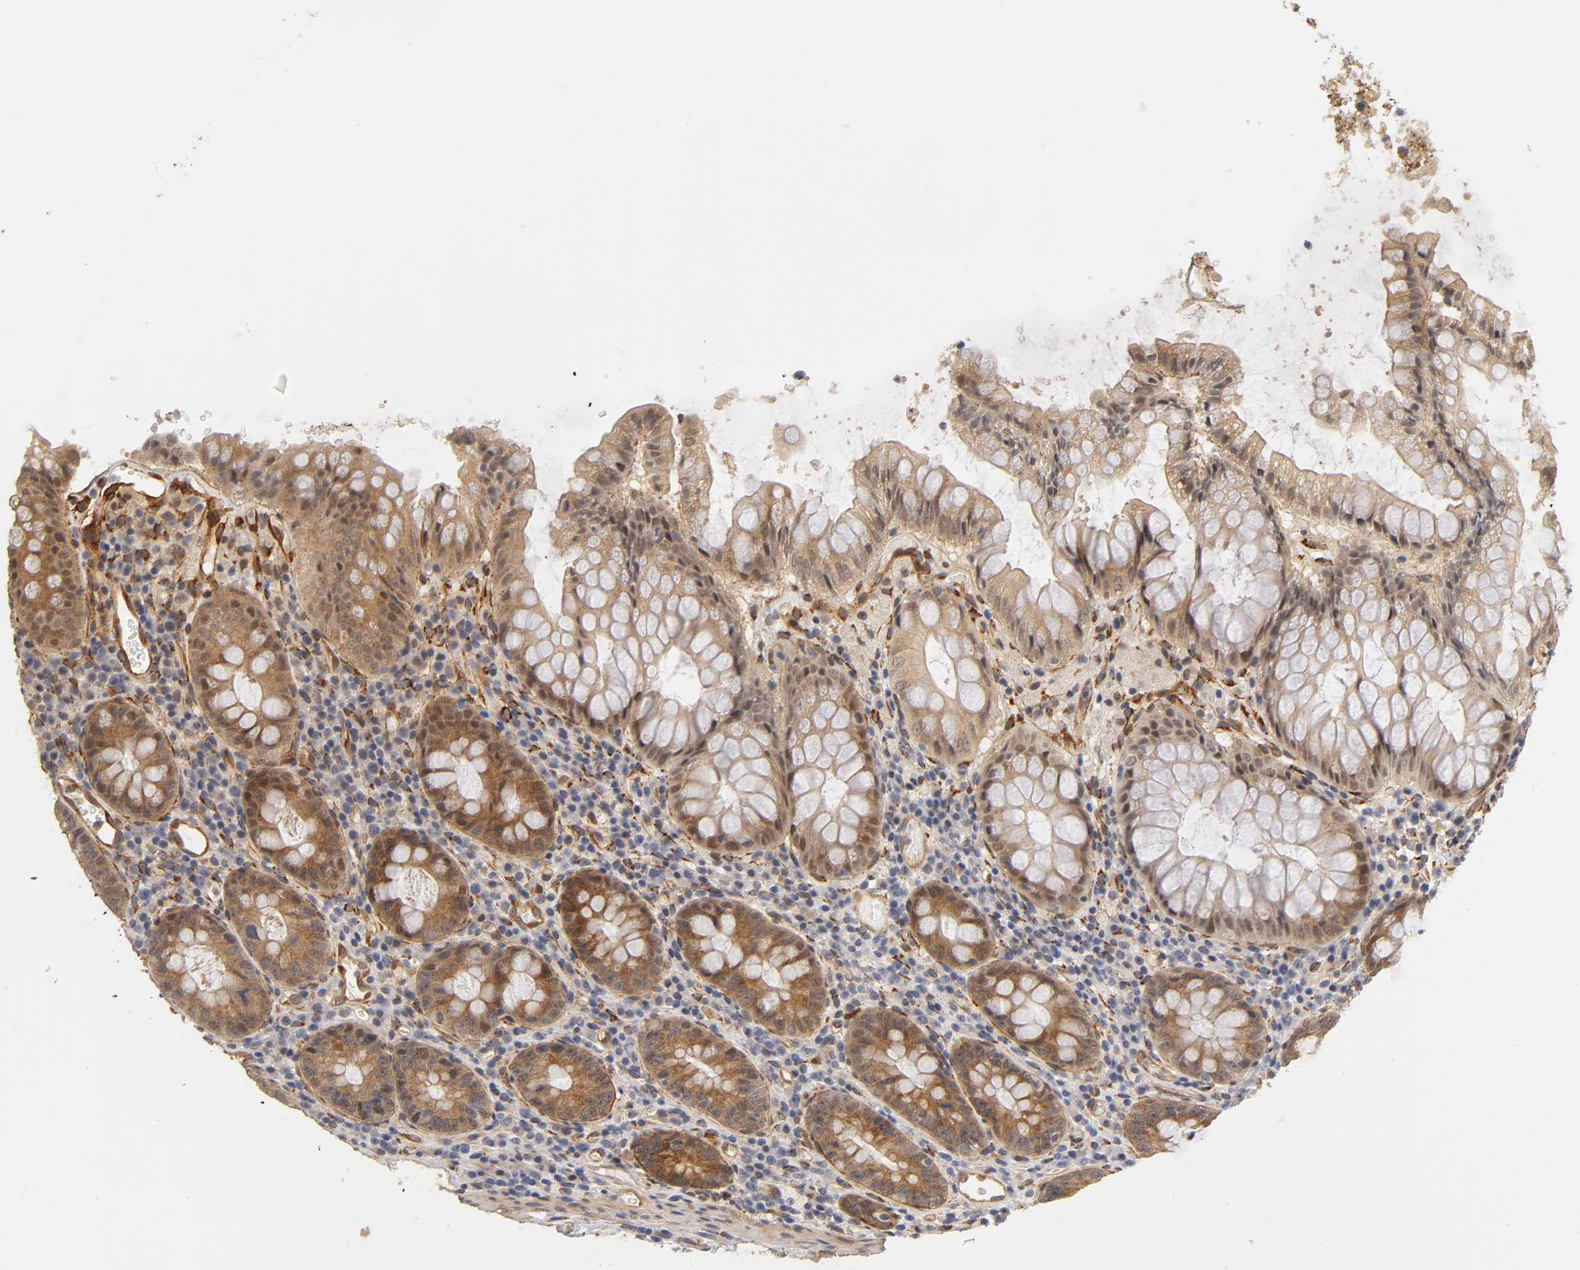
{"staining": {"intensity": "moderate", "quantity": "25%-75%", "location": "cytoplasmic/membranous"}, "tissue": "colon", "cell_type": "Endothelial cells", "image_type": "normal", "snomed": [{"axis": "morphology", "description": "Normal tissue, NOS"}, {"axis": "topography", "description": "Colon"}], "caption": "Colon stained with immunohistochemistry (IHC) reveals moderate cytoplasmic/membranous expression in about 25%-75% of endothelial cells.", "gene": "LAMB1", "patient": {"sex": "female", "age": 46}}